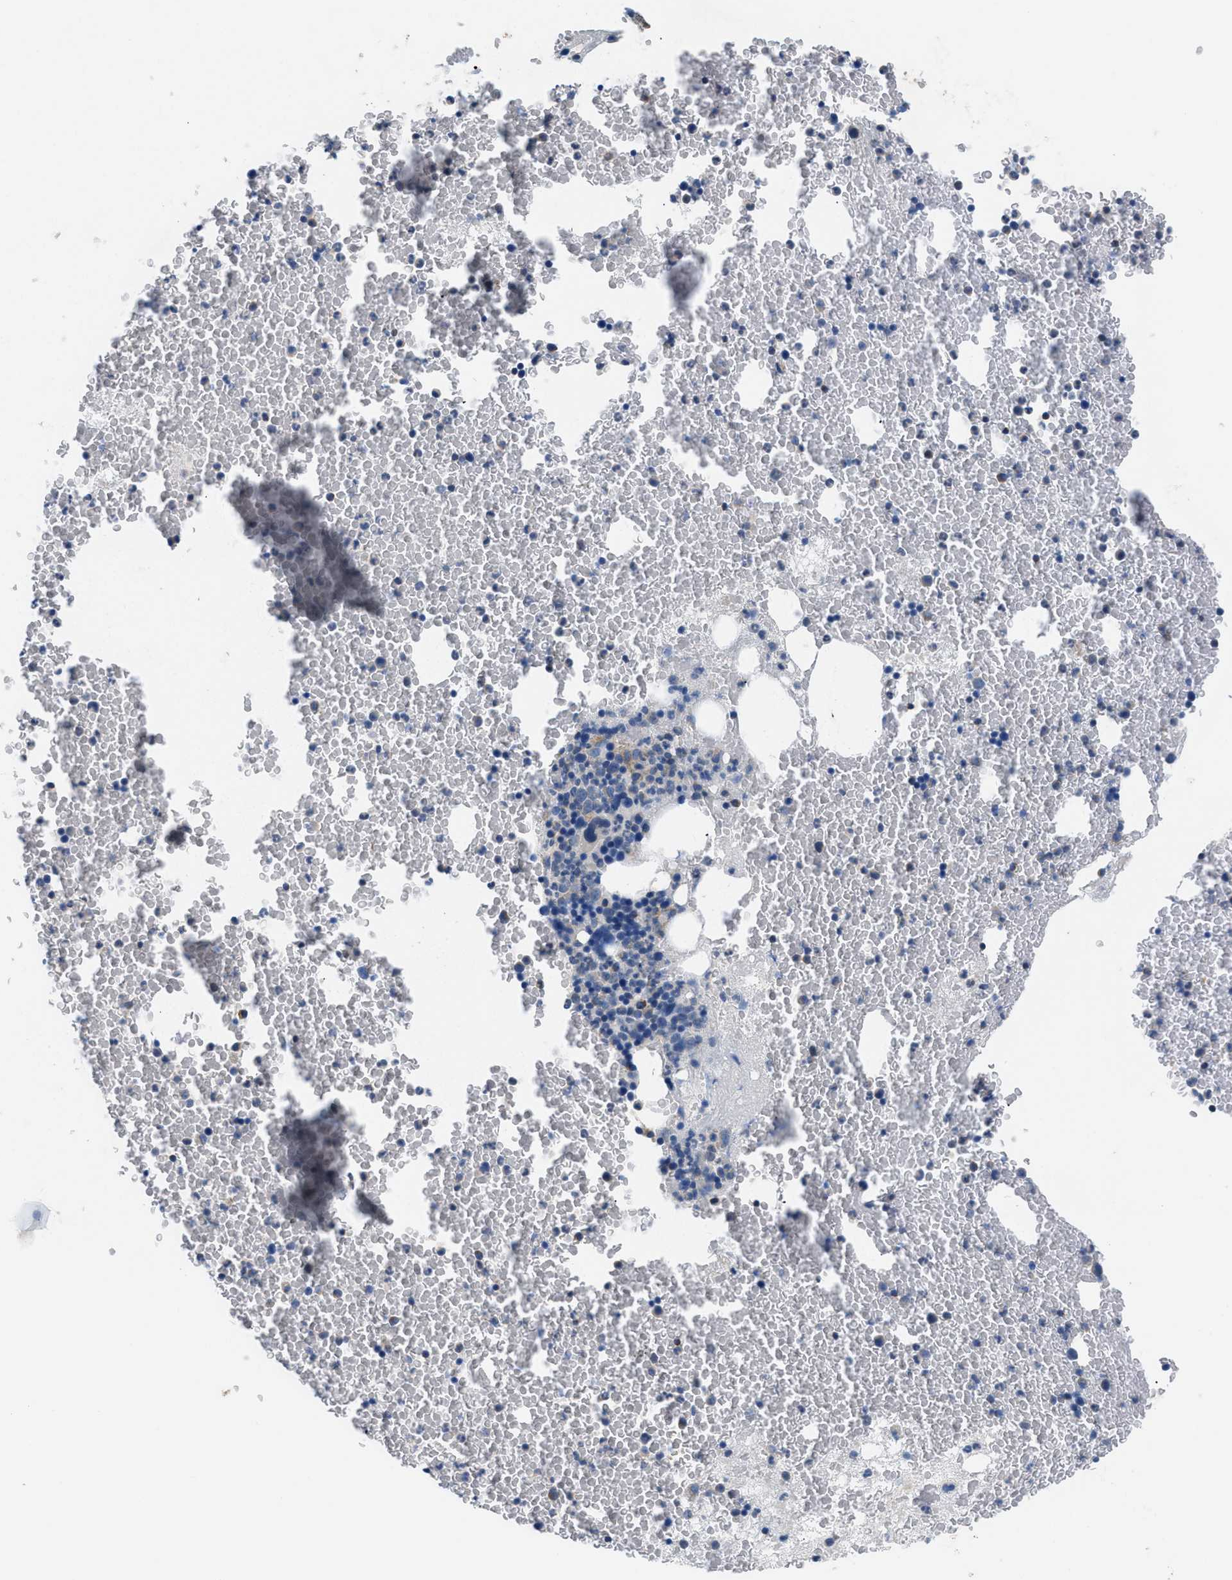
{"staining": {"intensity": "negative", "quantity": "none", "location": "none"}, "tissue": "bone marrow", "cell_type": "Hematopoietic cells", "image_type": "normal", "snomed": [{"axis": "morphology", "description": "Normal tissue, NOS"}, {"axis": "morphology", "description": "Inflammation, NOS"}, {"axis": "topography", "description": "Bone marrow"}], "caption": "IHC photomicrograph of benign human bone marrow stained for a protein (brown), which reveals no positivity in hematopoietic cells.", "gene": "ILDR1", "patient": {"sex": "male", "age": 63}}